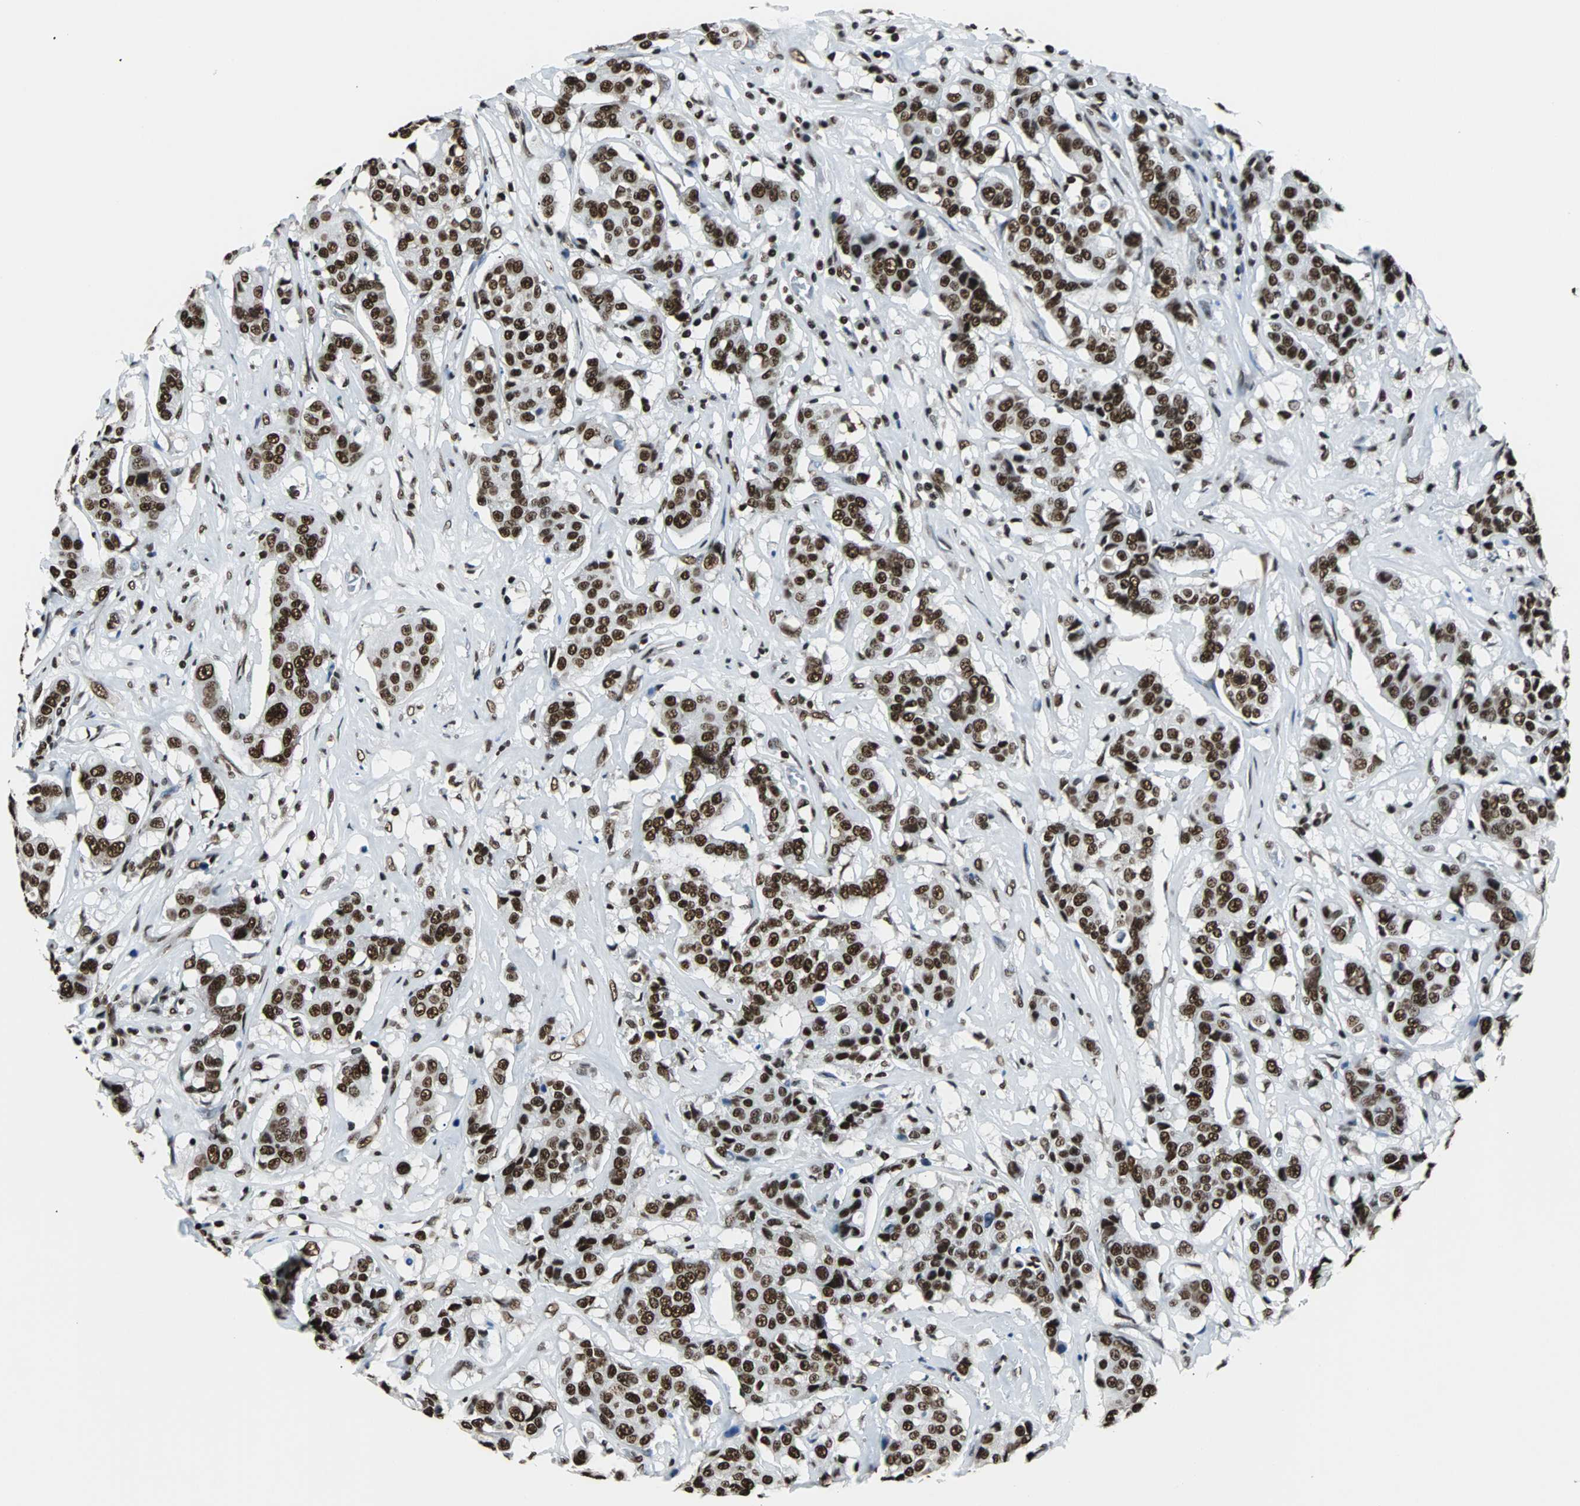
{"staining": {"intensity": "strong", "quantity": ">75%", "location": "nuclear"}, "tissue": "breast cancer", "cell_type": "Tumor cells", "image_type": "cancer", "snomed": [{"axis": "morphology", "description": "Duct carcinoma"}, {"axis": "topography", "description": "Breast"}], "caption": "High-magnification brightfield microscopy of breast infiltrating ductal carcinoma stained with DAB (brown) and counterstained with hematoxylin (blue). tumor cells exhibit strong nuclear expression is appreciated in approximately>75% of cells. The protein is shown in brown color, while the nuclei are stained blue.", "gene": "FUBP1", "patient": {"sex": "female", "age": 27}}